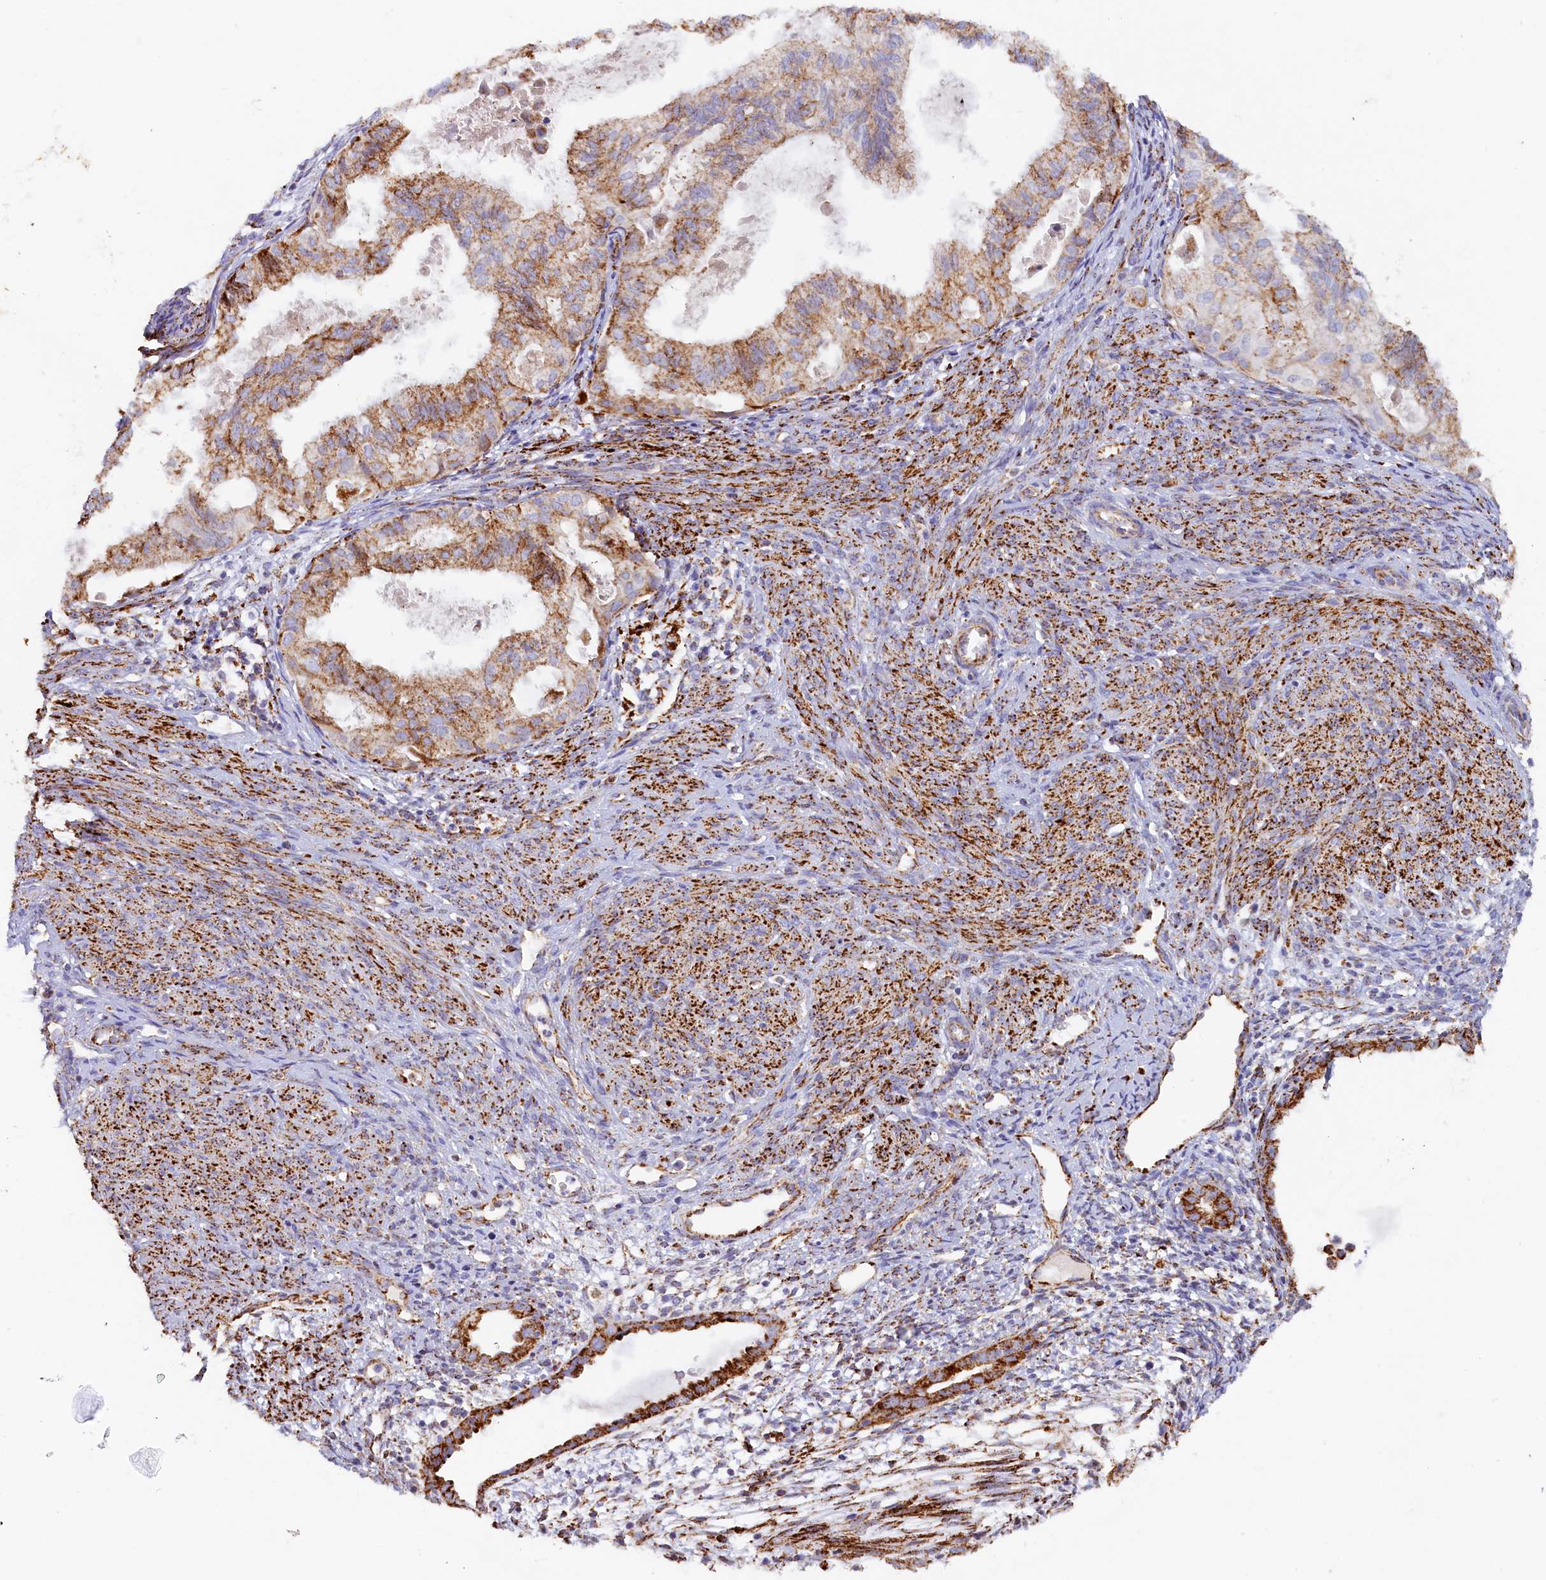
{"staining": {"intensity": "moderate", "quantity": ">75%", "location": "cytoplasmic/membranous"}, "tissue": "cervical cancer", "cell_type": "Tumor cells", "image_type": "cancer", "snomed": [{"axis": "morphology", "description": "Normal tissue, NOS"}, {"axis": "morphology", "description": "Adenocarcinoma, NOS"}, {"axis": "topography", "description": "Cervix"}, {"axis": "topography", "description": "Endometrium"}], "caption": "The photomicrograph shows a brown stain indicating the presence of a protein in the cytoplasmic/membranous of tumor cells in cervical cancer.", "gene": "AKTIP", "patient": {"sex": "female", "age": 86}}